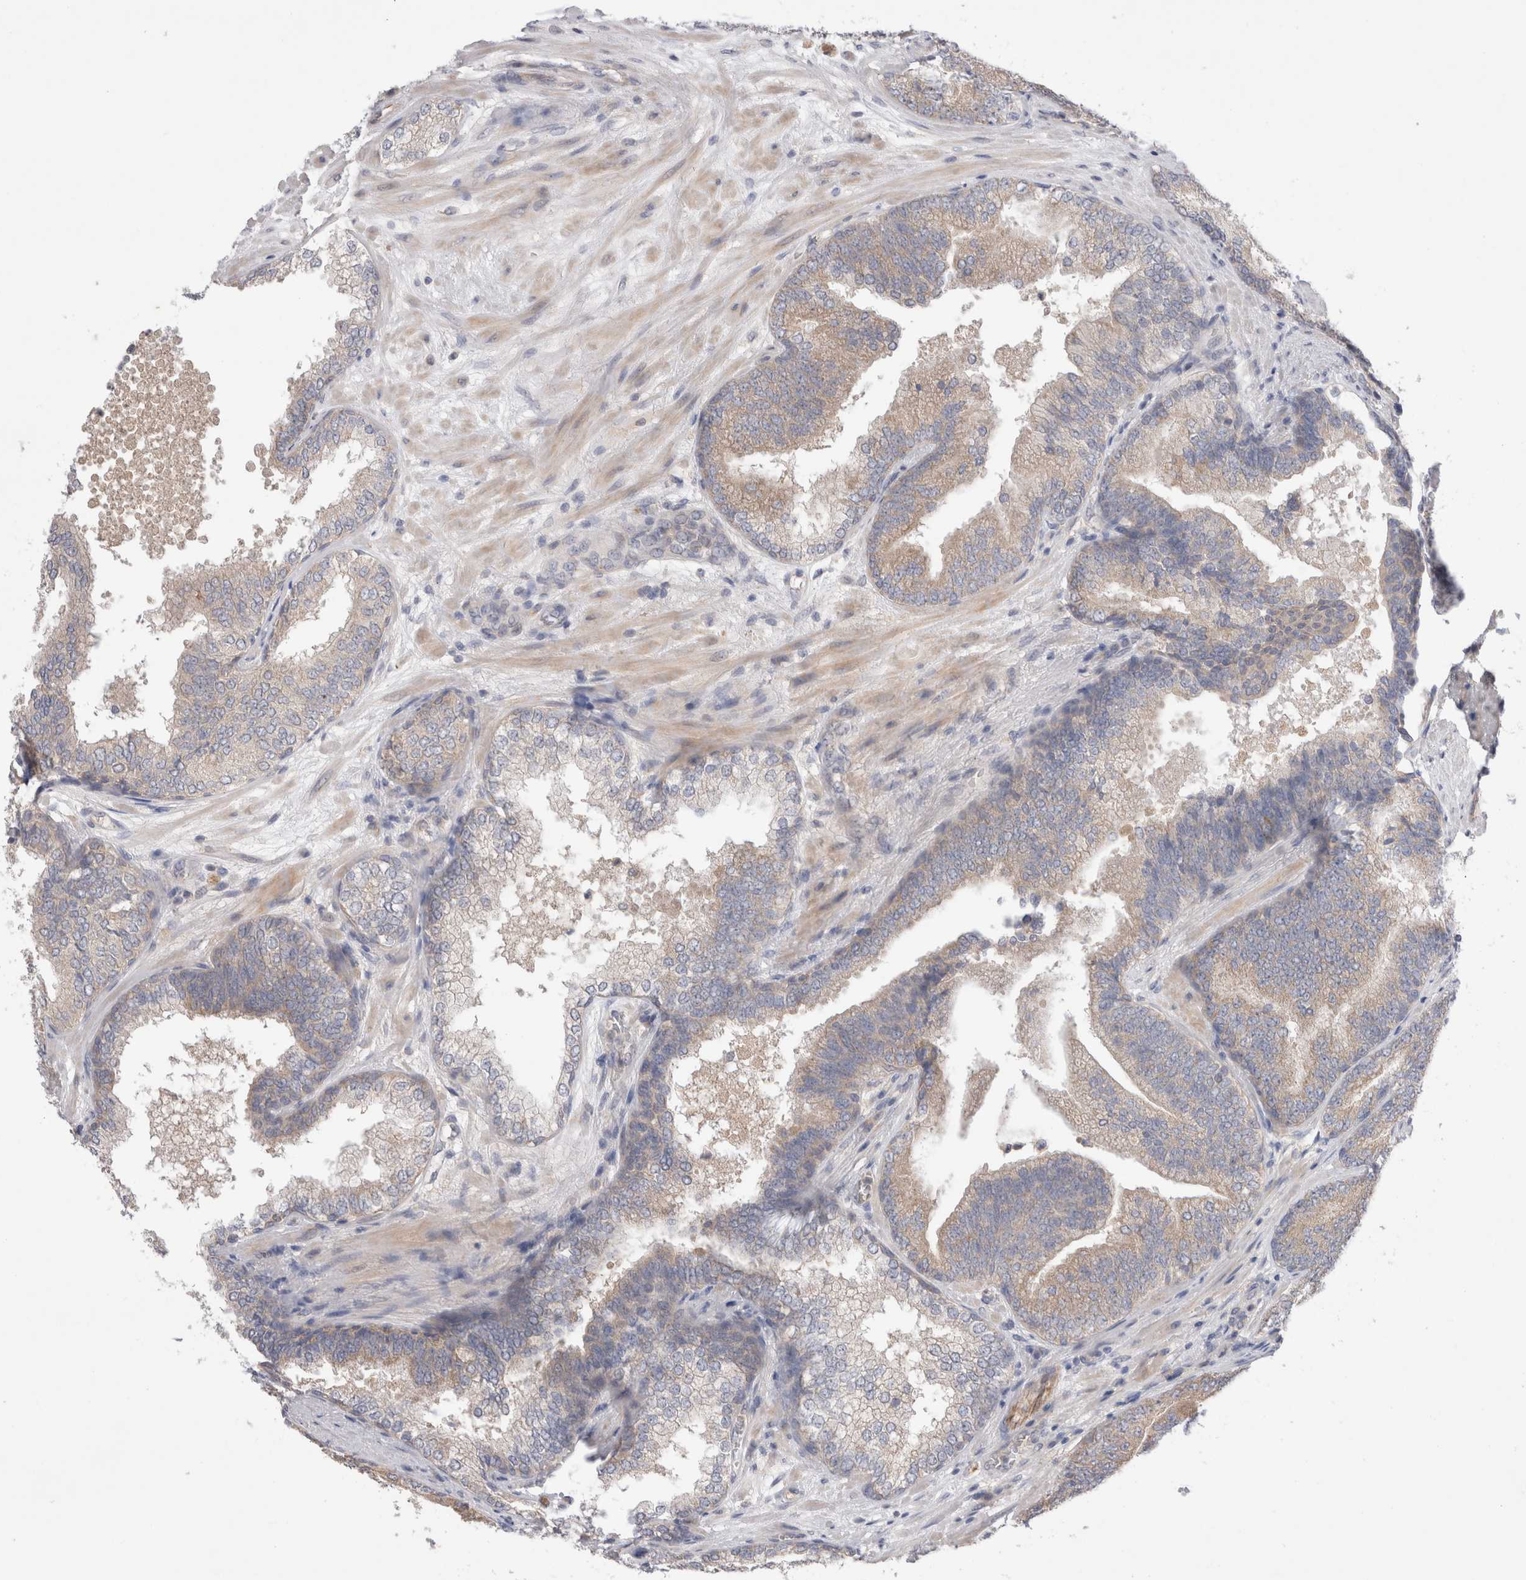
{"staining": {"intensity": "weak", "quantity": "25%-75%", "location": "cytoplasmic/membranous"}, "tissue": "prostate cancer", "cell_type": "Tumor cells", "image_type": "cancer", "snomed": [{"axis": "morphology", "description": "Adenocarcinoma, High grade"}, {"axis": "topography", "description": "Prostate"}], "caption": "A histopathology image of human high-grade adenocarcinoma (prostate) stained for a protein exhibits weak cytoplasmic/membranous brown staining in tumor cells.", "gene": "IFT74", "patient": {"sex": "male", "age": 55}}